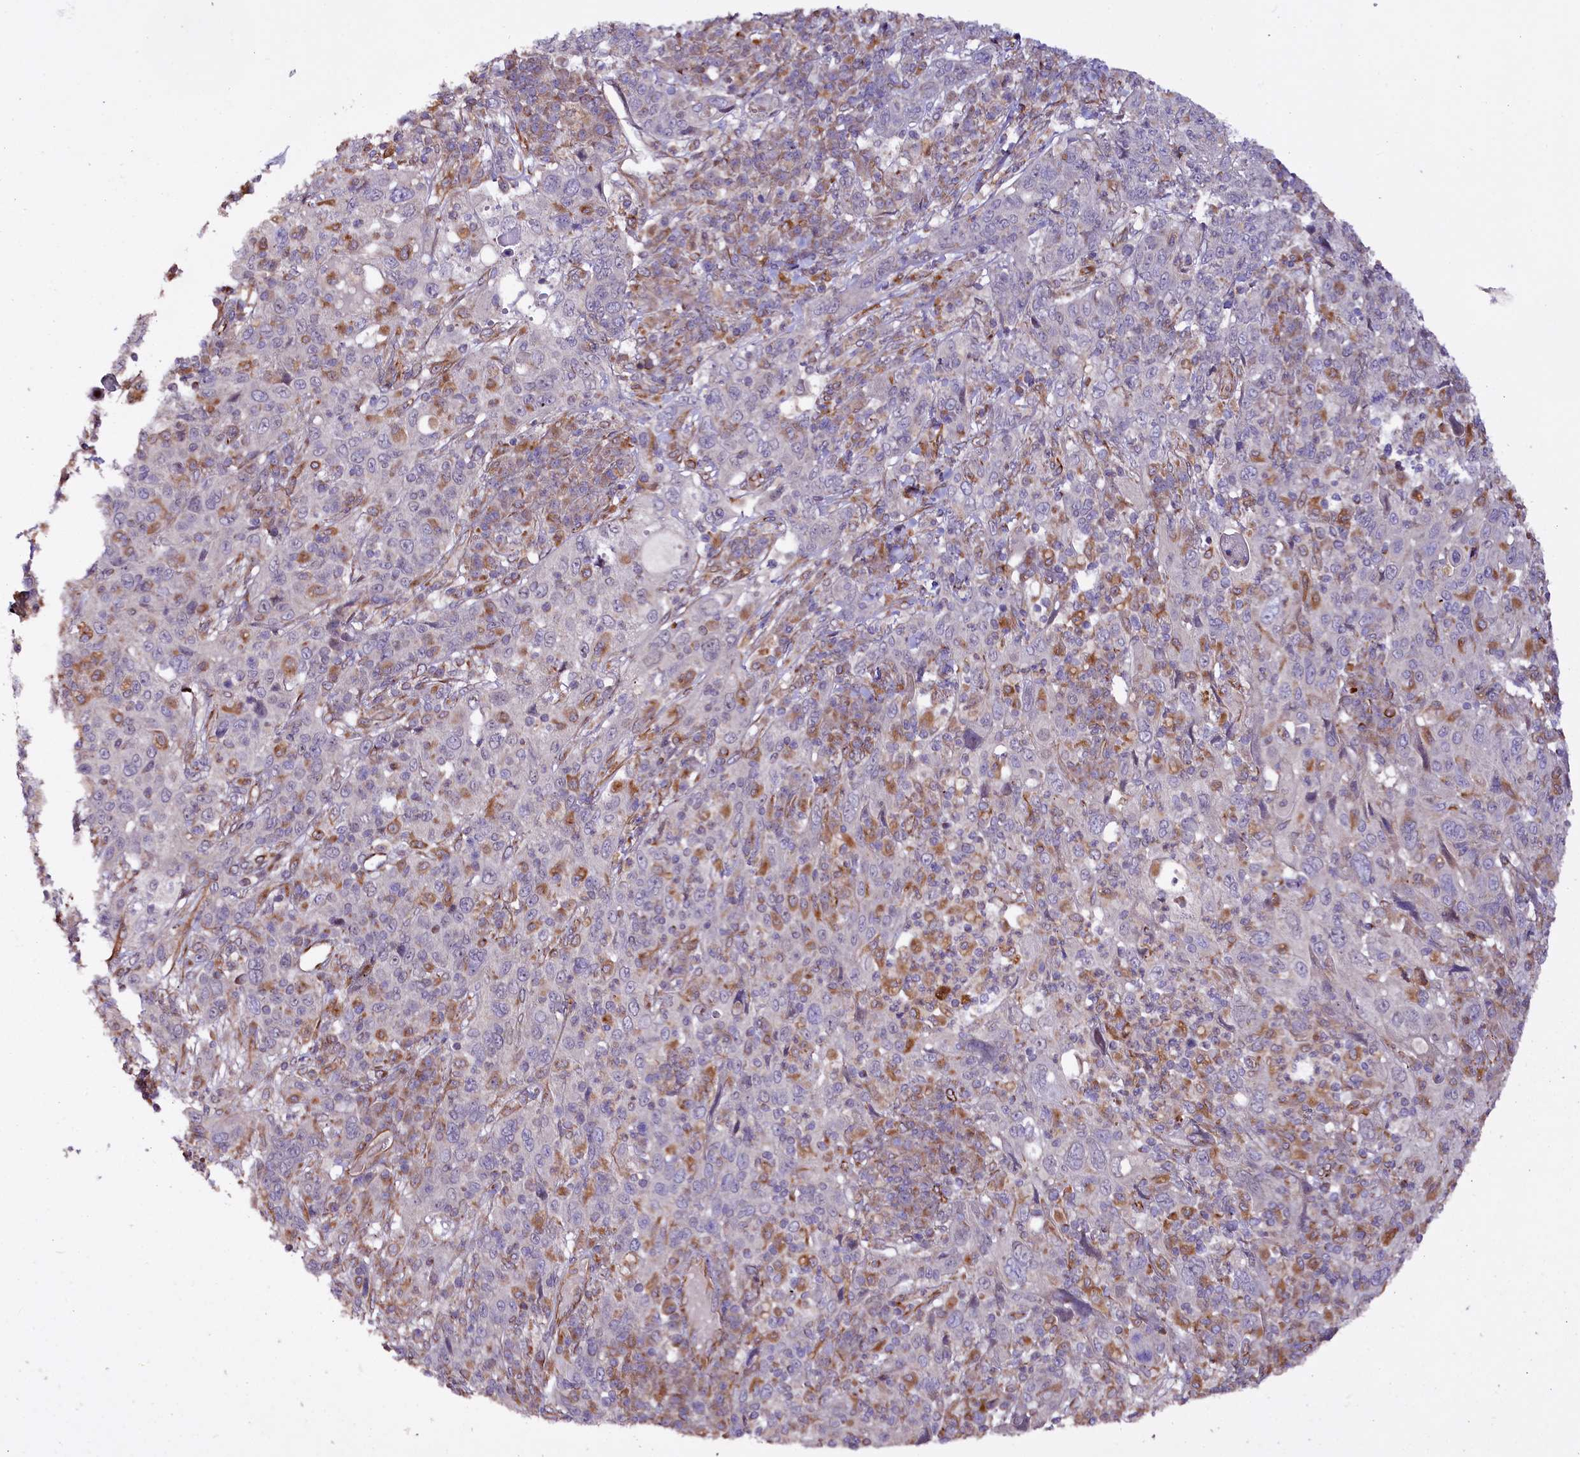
{"staining": {"intensity": "negative", "quantity": "none", "location": "none"}, "tissue": "cervical cancer", "cell_type": "Tumor cells", "image_type": "cancer", "snomed": [{"axis": "morphology", "description": "Squamous cell carcinoma, NOS"}, {"axis": "topography", "description": "Cervix"}], "caption": "Immunohistochemistry (IHC) image of human cervical cancer (squamous cell carcinoma) stained for a protein (brown), which reveals no staining in tumor cells.", "gene": "TTC12", "patient": {"sex": "female", "age": 46}}